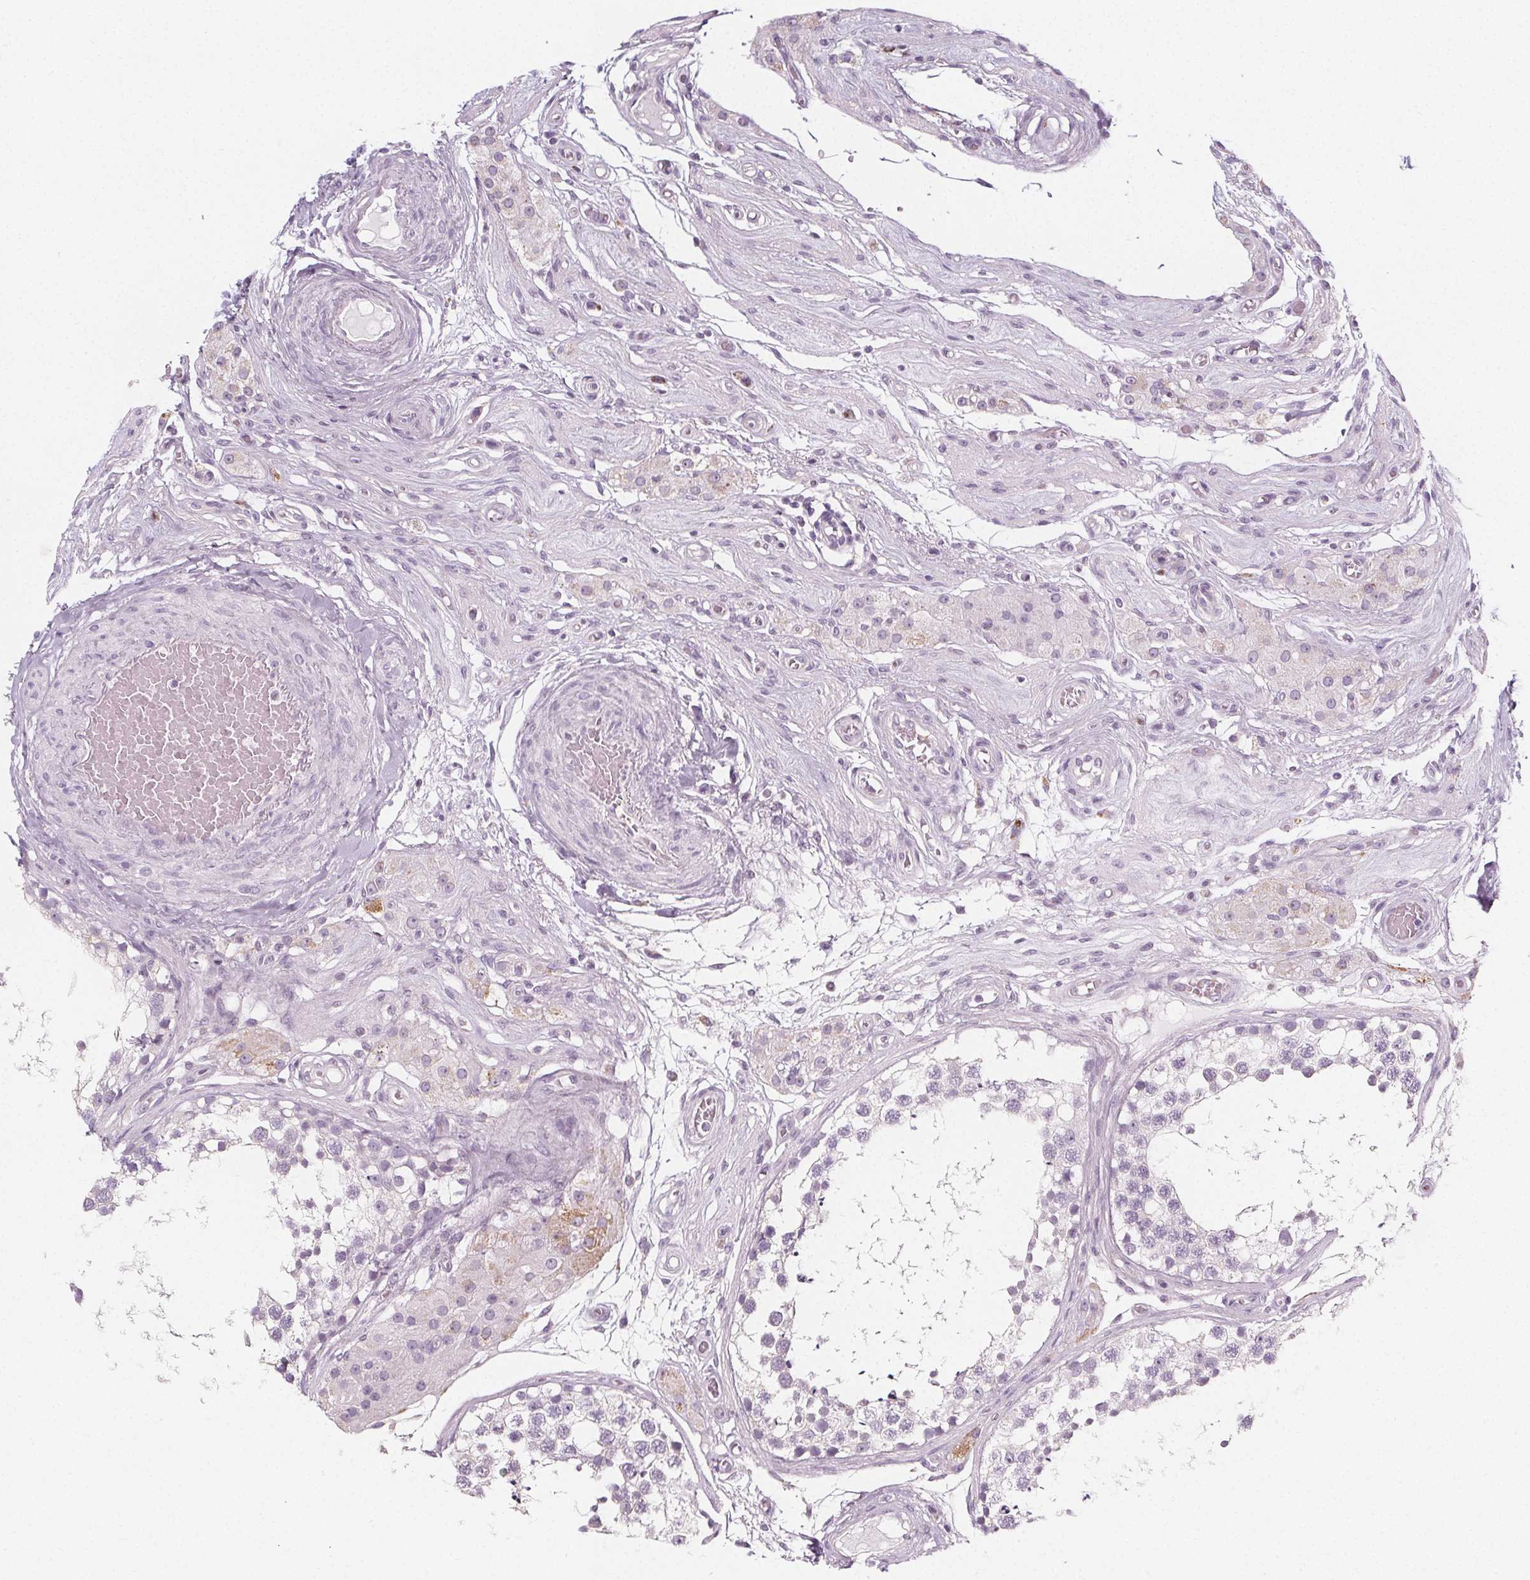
{"staining": {"intensity": "negative", "quantity": "none", "location": "none"}, "tissue": "testis", "cell_type": "Cells in seminiferous ducts", "image_type": "normal", "snomed": [{"axis": "morphology", "description": "Normal tissue, NOS"}, {"axis": "morphology", "description": "Seminoma, NOS"}, {"axis": "topography", "description": "Testis"}], "caption": "Immunohistochemistry micrograph of unremarkable human testis stained for a protein (brown), which shows no positivity in cells in seminiferous ducts. (Stains: DAB immunohistochemistry (IHC) with hematoxylin counter stain, Microscopy: brightfield microscopy at high magnification).", "gene": "IL17C", "patient": {"sex": "male", "age": 65}}